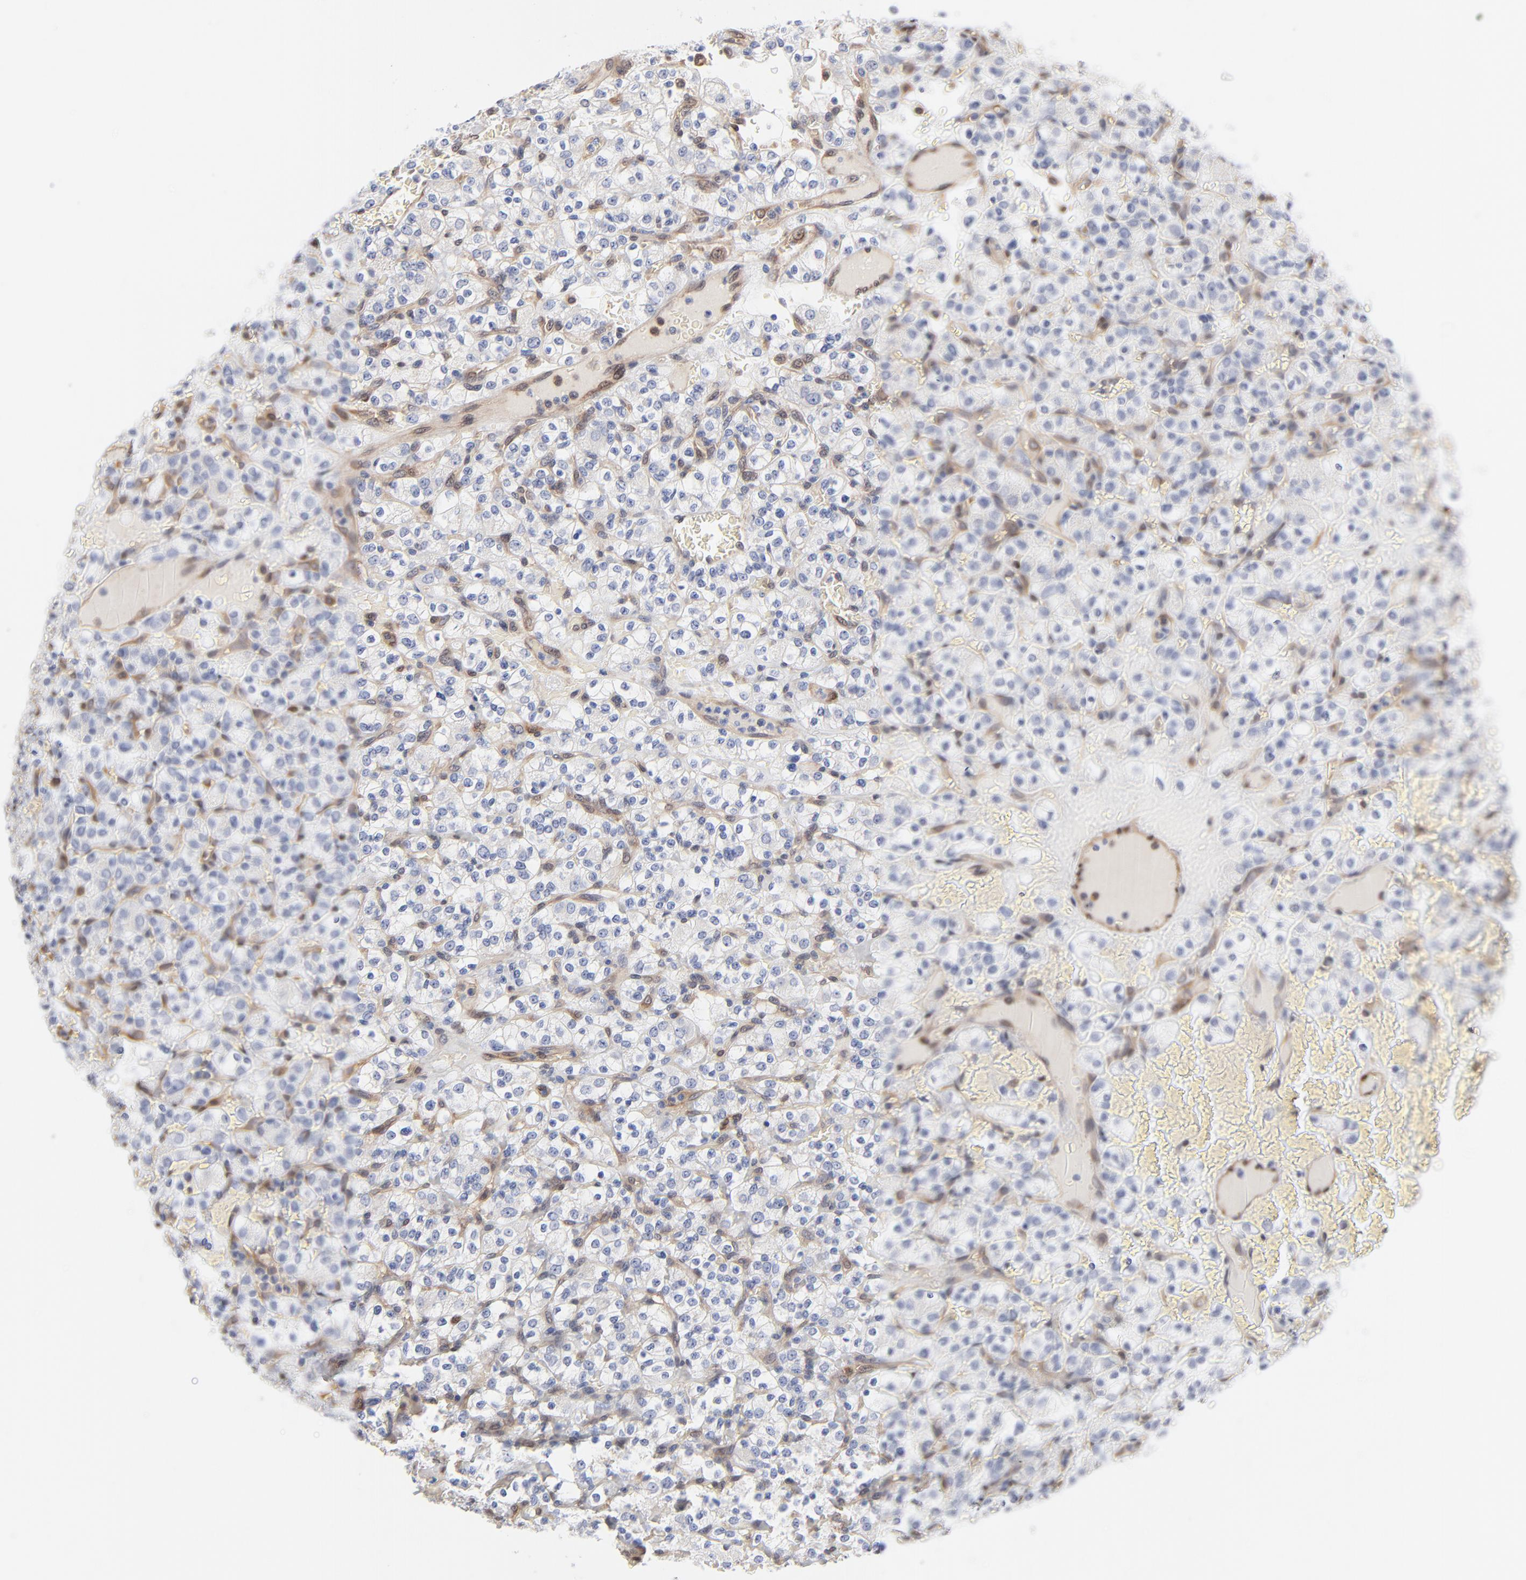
{"staining": {"intensity": "negative", "quantity": "none", "location": "none"}, "tissue": "renal cancer", "cell_type": "Tumor cells", "image_type": "cancer", "snomed": [{"axis": "morphology", "description": "Normal tissue, NOS"}, {"axis": "morphology", "description": "Adenocarcinoma, NOS"}, {"axis": "topography", "description": "Kidney"}], "caption": "Renal adenocarcinoma was stained to show a protein in brown. There is no significant staining in tumor cells.", "gene": "ARRB1", "patient": {"sex": "female", "age": 72}}